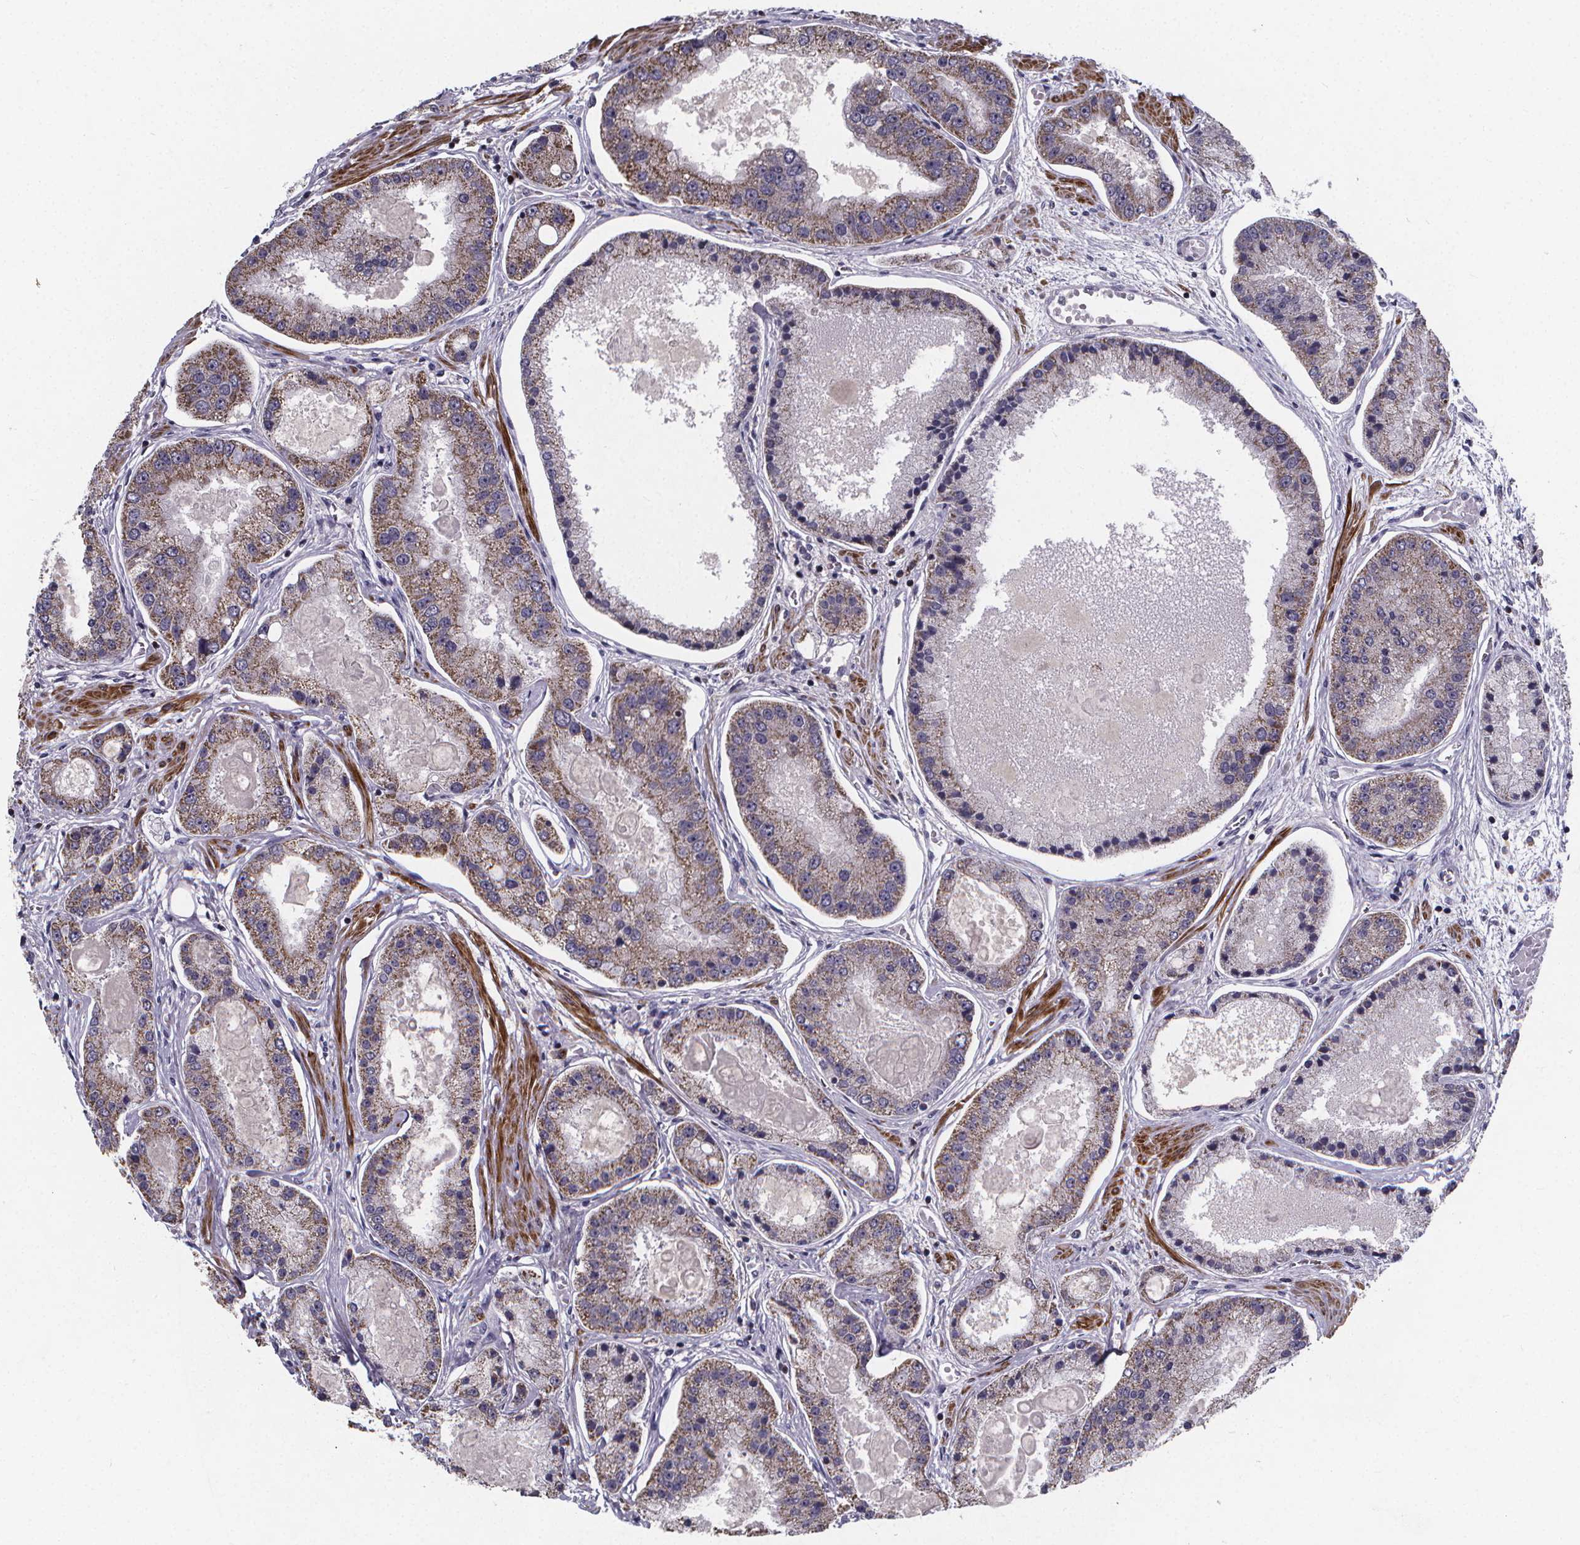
{"staining": {"intensity": "moderate", "quantity": "<25%", "location": "cytoplasmic/membranous"}, "tissue": "prostate cancer", "cell_type": "Tumor cells", "image_type": "cancer", "snomed": [{"axis": "morphology", "description": "Adenocarcinoma, High grade"}, {"axis": "topography", "description": "Prostate"}], "caption": "Protein expression analysis of human adenocarcinoma (high-grade) (prostate) reveals moderate cytoplasmic/membranous expression in approximately <25% of tumor cells.", "gene": "FBXW2", "patient": {"sex": "male", "age": 67}}